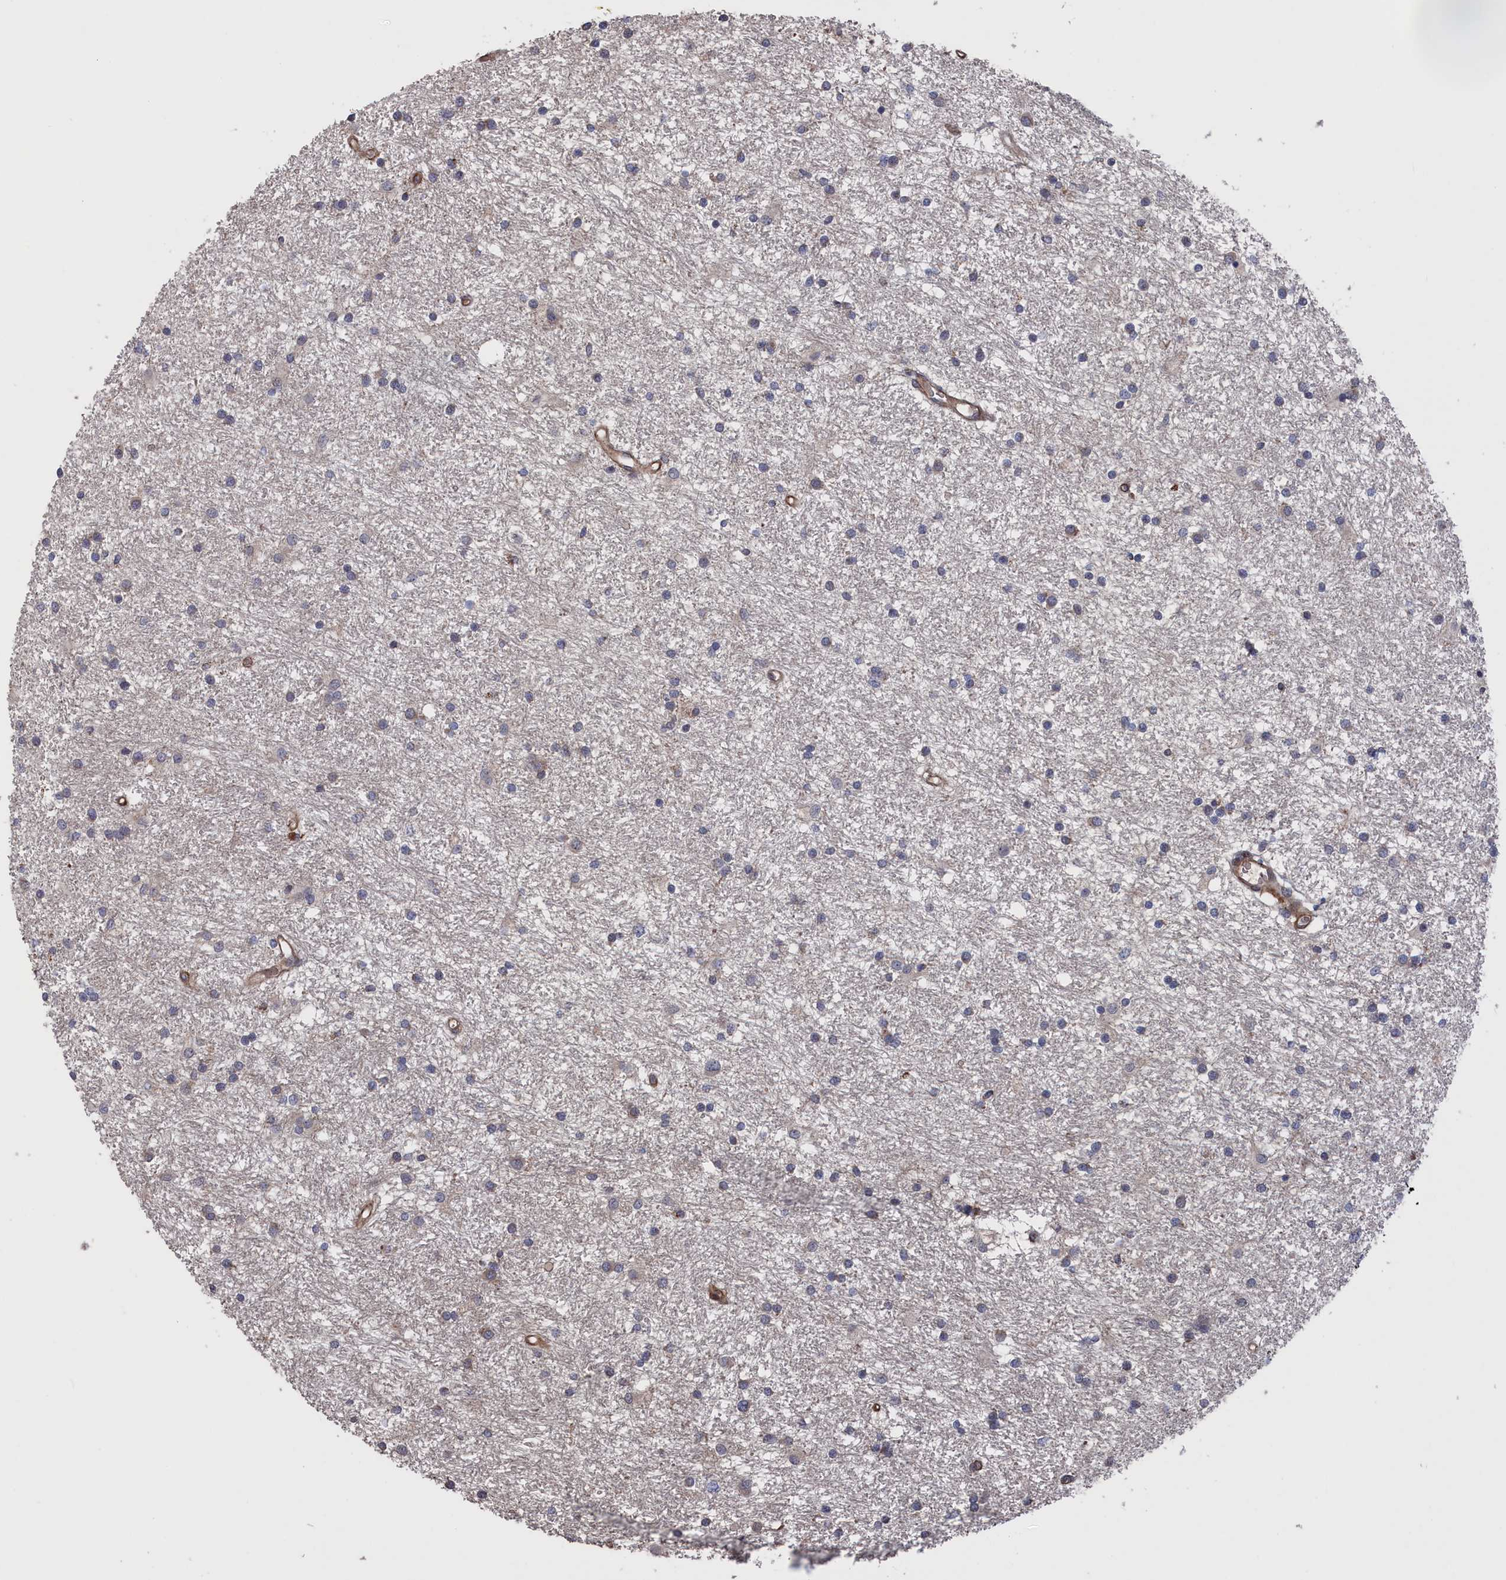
{"staining": {"intensity": "negative", "quantity": "none", "location": "none"}, "tissue": "glioma", "cell_type": "Tumor cells", "image_type": "cancer", "snomed": [{"axis": "morphology", "description": "Glioma, malignant, High grade"}, {"axis": "topography", "description": "Brain"}], "caption": "Tumor cells are negative for brown protein staining in malignant high-grade glioma.", "gene": "PLA2G15", "patient": {"sex": "male", "age": 77}}